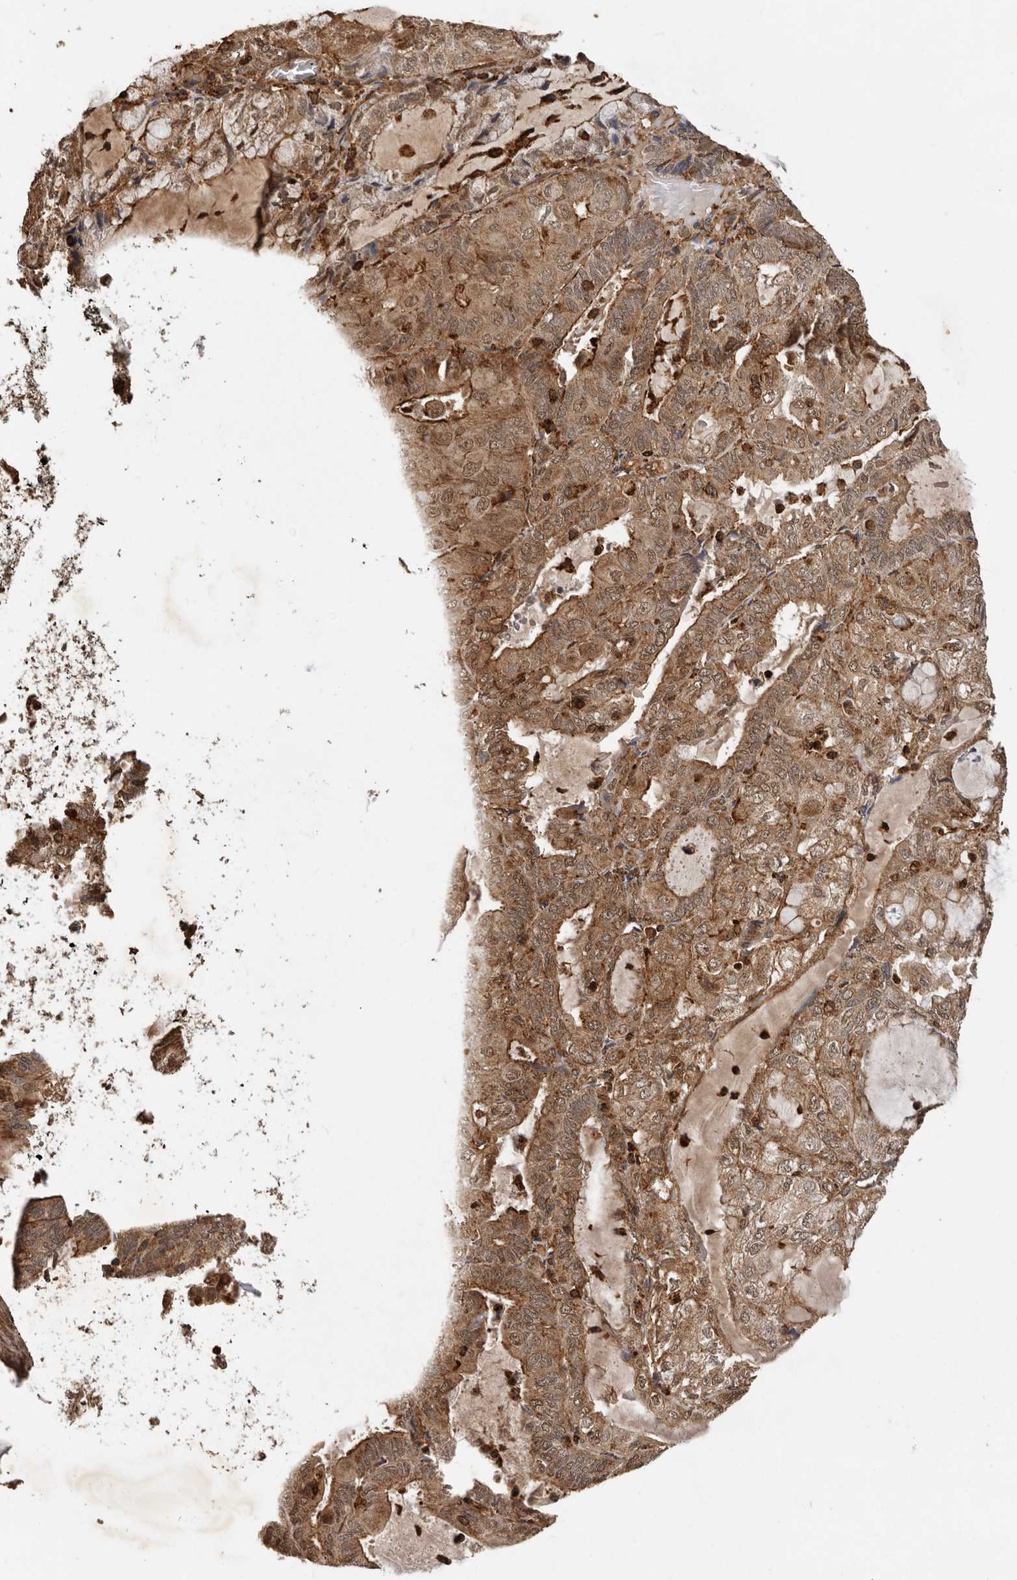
{"staining": {"intensity": "strong", "quantity": ">75%", "location": "cytoplasmic/membranous,nuclear"}, "tissue": "endometrial cancer", "cell_type": "Tumor cells", "image_type": "cancer", "snomed": [{"axis": "morphology", "description": "Adenocarcinoma, NOS"}, {"axis": "topography", "description": "Endometrium"}], "caption": "DAB immunohistochemical staining of adenocarcinoma (endometrial) reveals strong cytoplasmic/membranous and nuclear protein expression in approximately >75% of tumor cells.", "gene": "RNF157", "patient": {"sex": "female", "age": 81}}